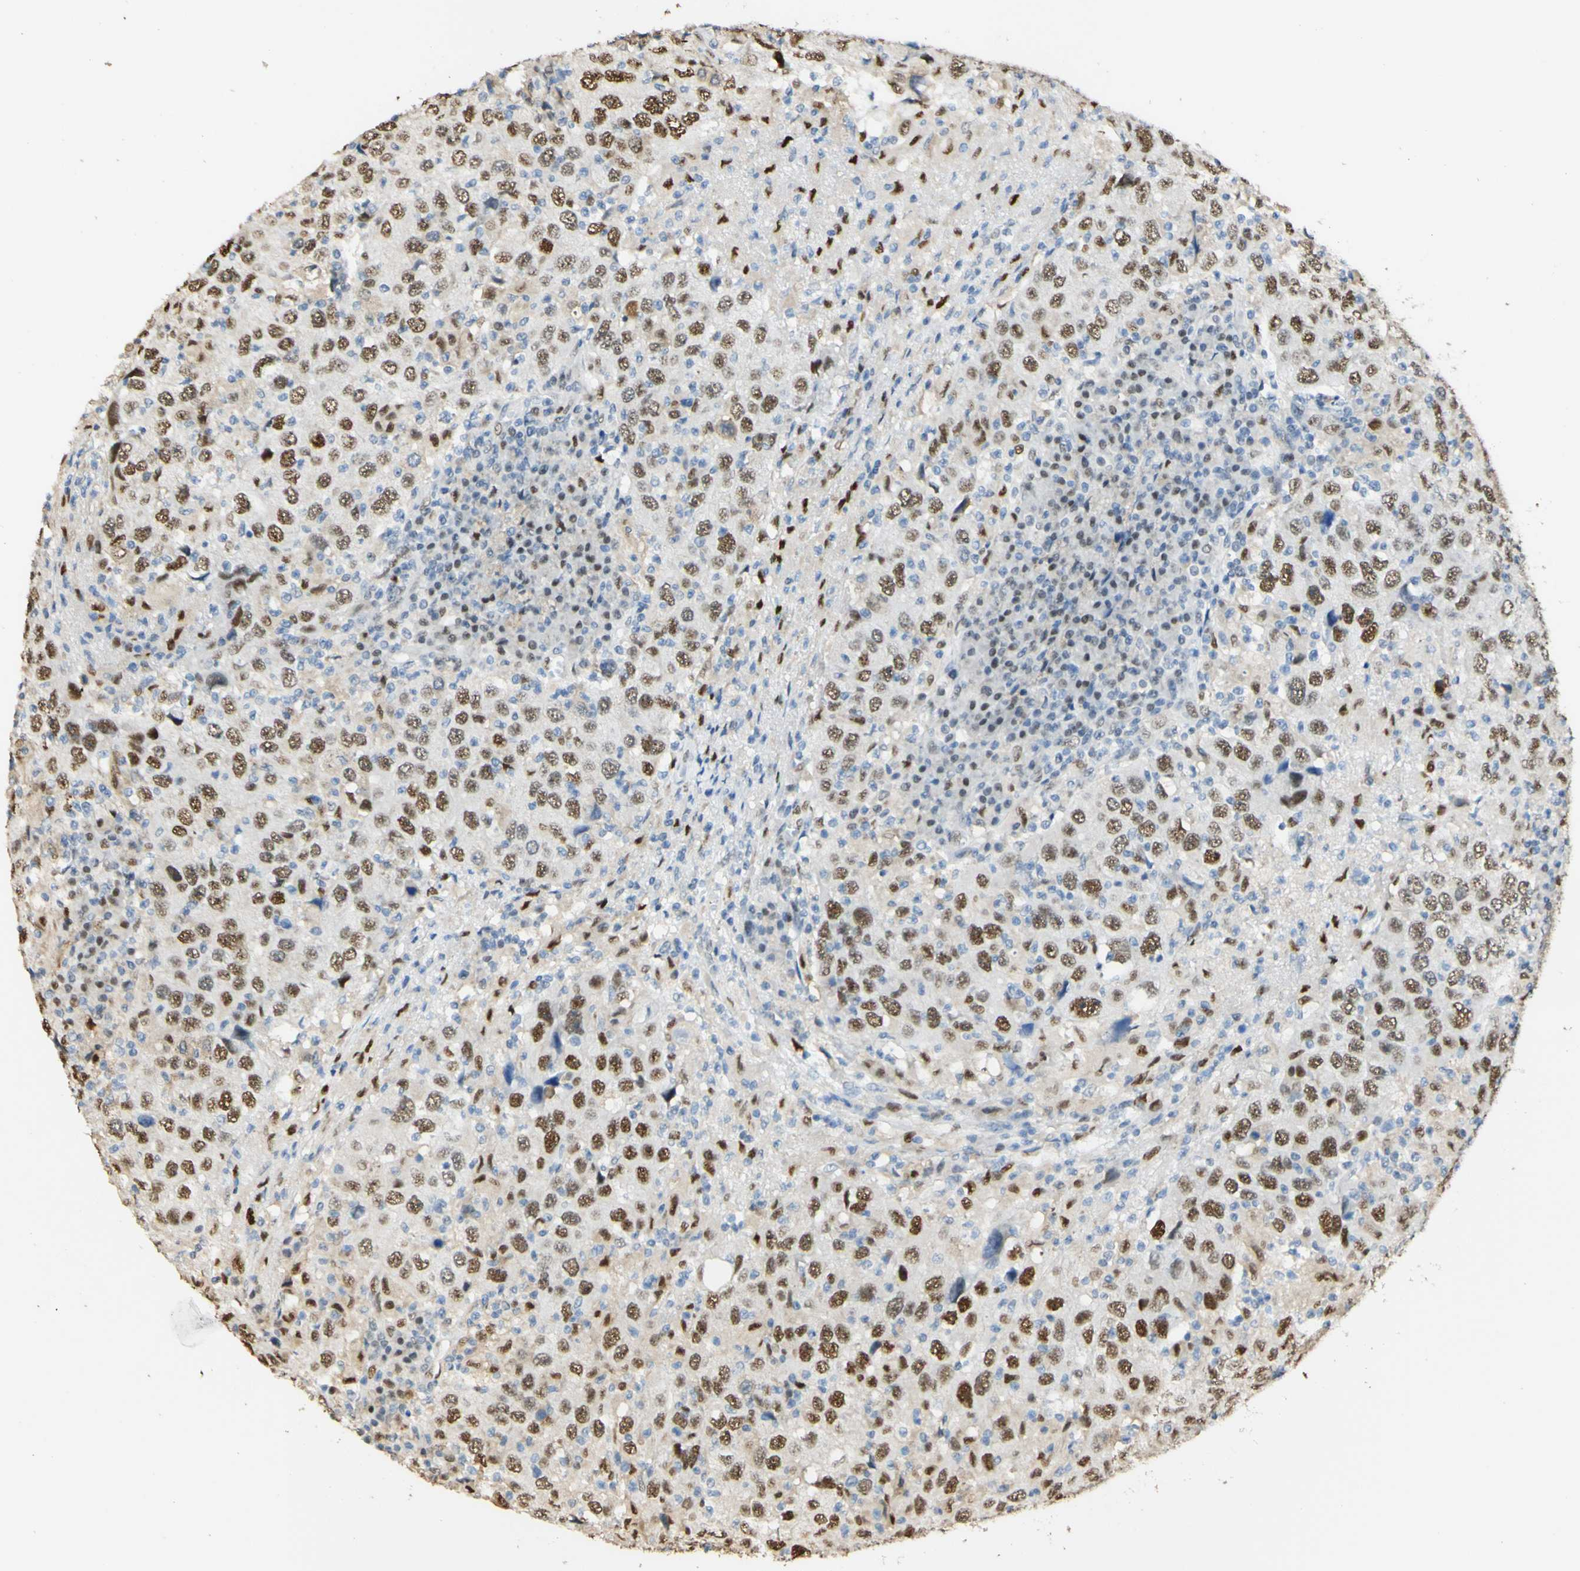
{"staining": {"intensity": "strong", "quantity": ">75%", "location": "nuclear"}, "tissue": "head and neck cancer", "cell_type": "Tumor cells", "image_type": "cancer", "snomed": [{"axis": "morphology", "description": "Adenocarcinoma, NOS"}, {"axis": "topography", "description": "Salivary gland"}, {"axis": "topography", "description": "Head-Neck"}], "caption": "An immunohistochemistry histopathology image of tumor tissue is shown. Protein staining in brown labels strong nuclear positivity in adenocarcinoma (head and neck) within tumor cells. (brown staining indicates protein expression, while blue staining denotes nuclei).", "gene": "MAP3K4", "patient": {"sex": "female", "age": 65}}